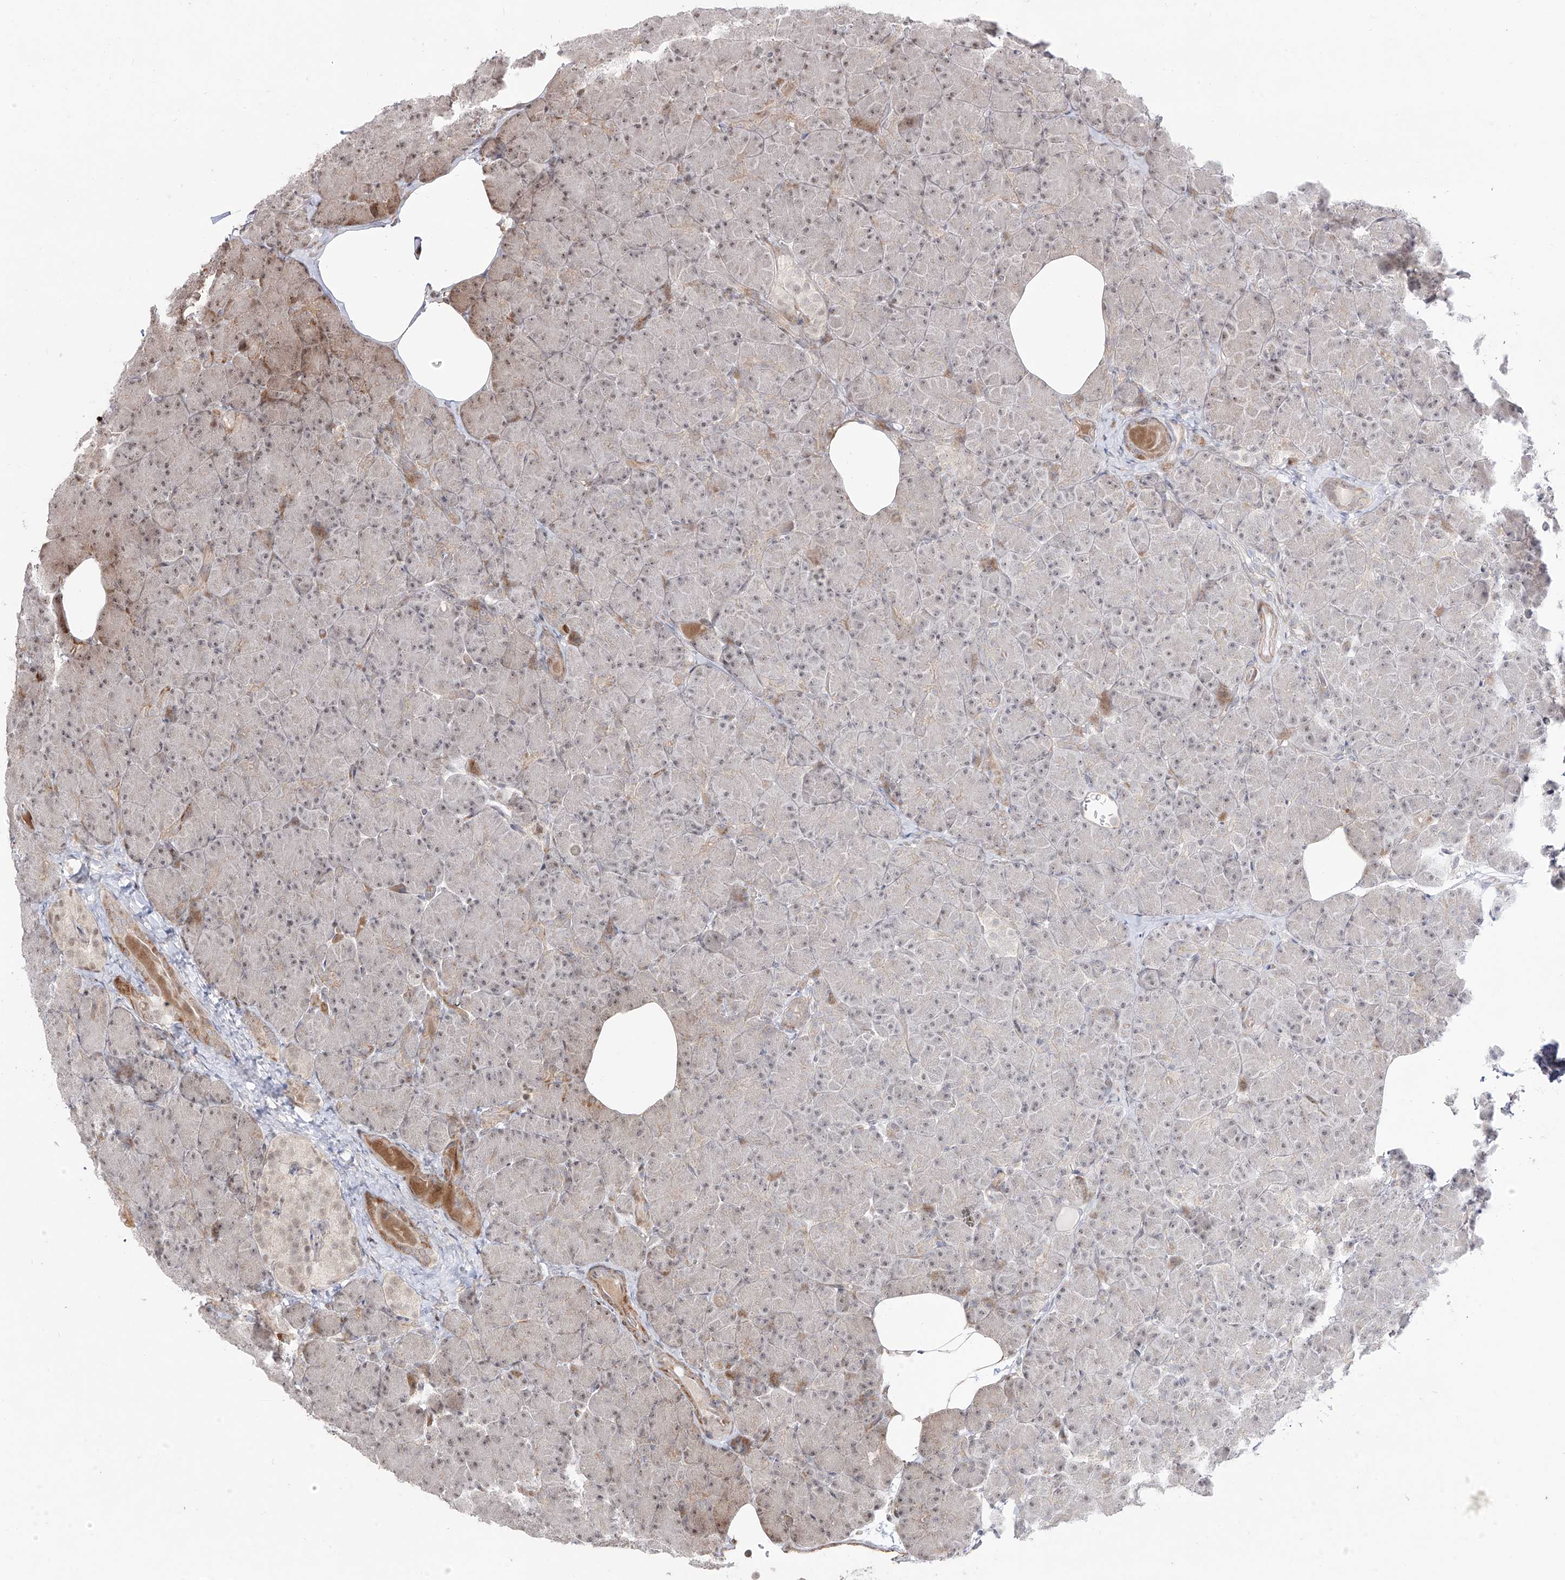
{"staining": {"intensity": "moderate", "quantity": "25%-75%", "location": "cytoplasmic/membranous,nuclear"}, "tissue": "pancreas", "cell_type": "Exocrine glandular cells", "image_type": "normal", "snomed": [{"axis": "morphology", "description": "Normal tissue, NOS"}, {"axis": "topography", "description": "Pancreas"}], "caption": "Approximately 25%-75% of exocrine glandular cells in normal pancreas show moderate cytoplasmic/membranous,nuclear protein expression as visualized by brown immunohistochemical staining.", "gene": "ZNF180", "patient": {"sex": "female", "age": 43}}